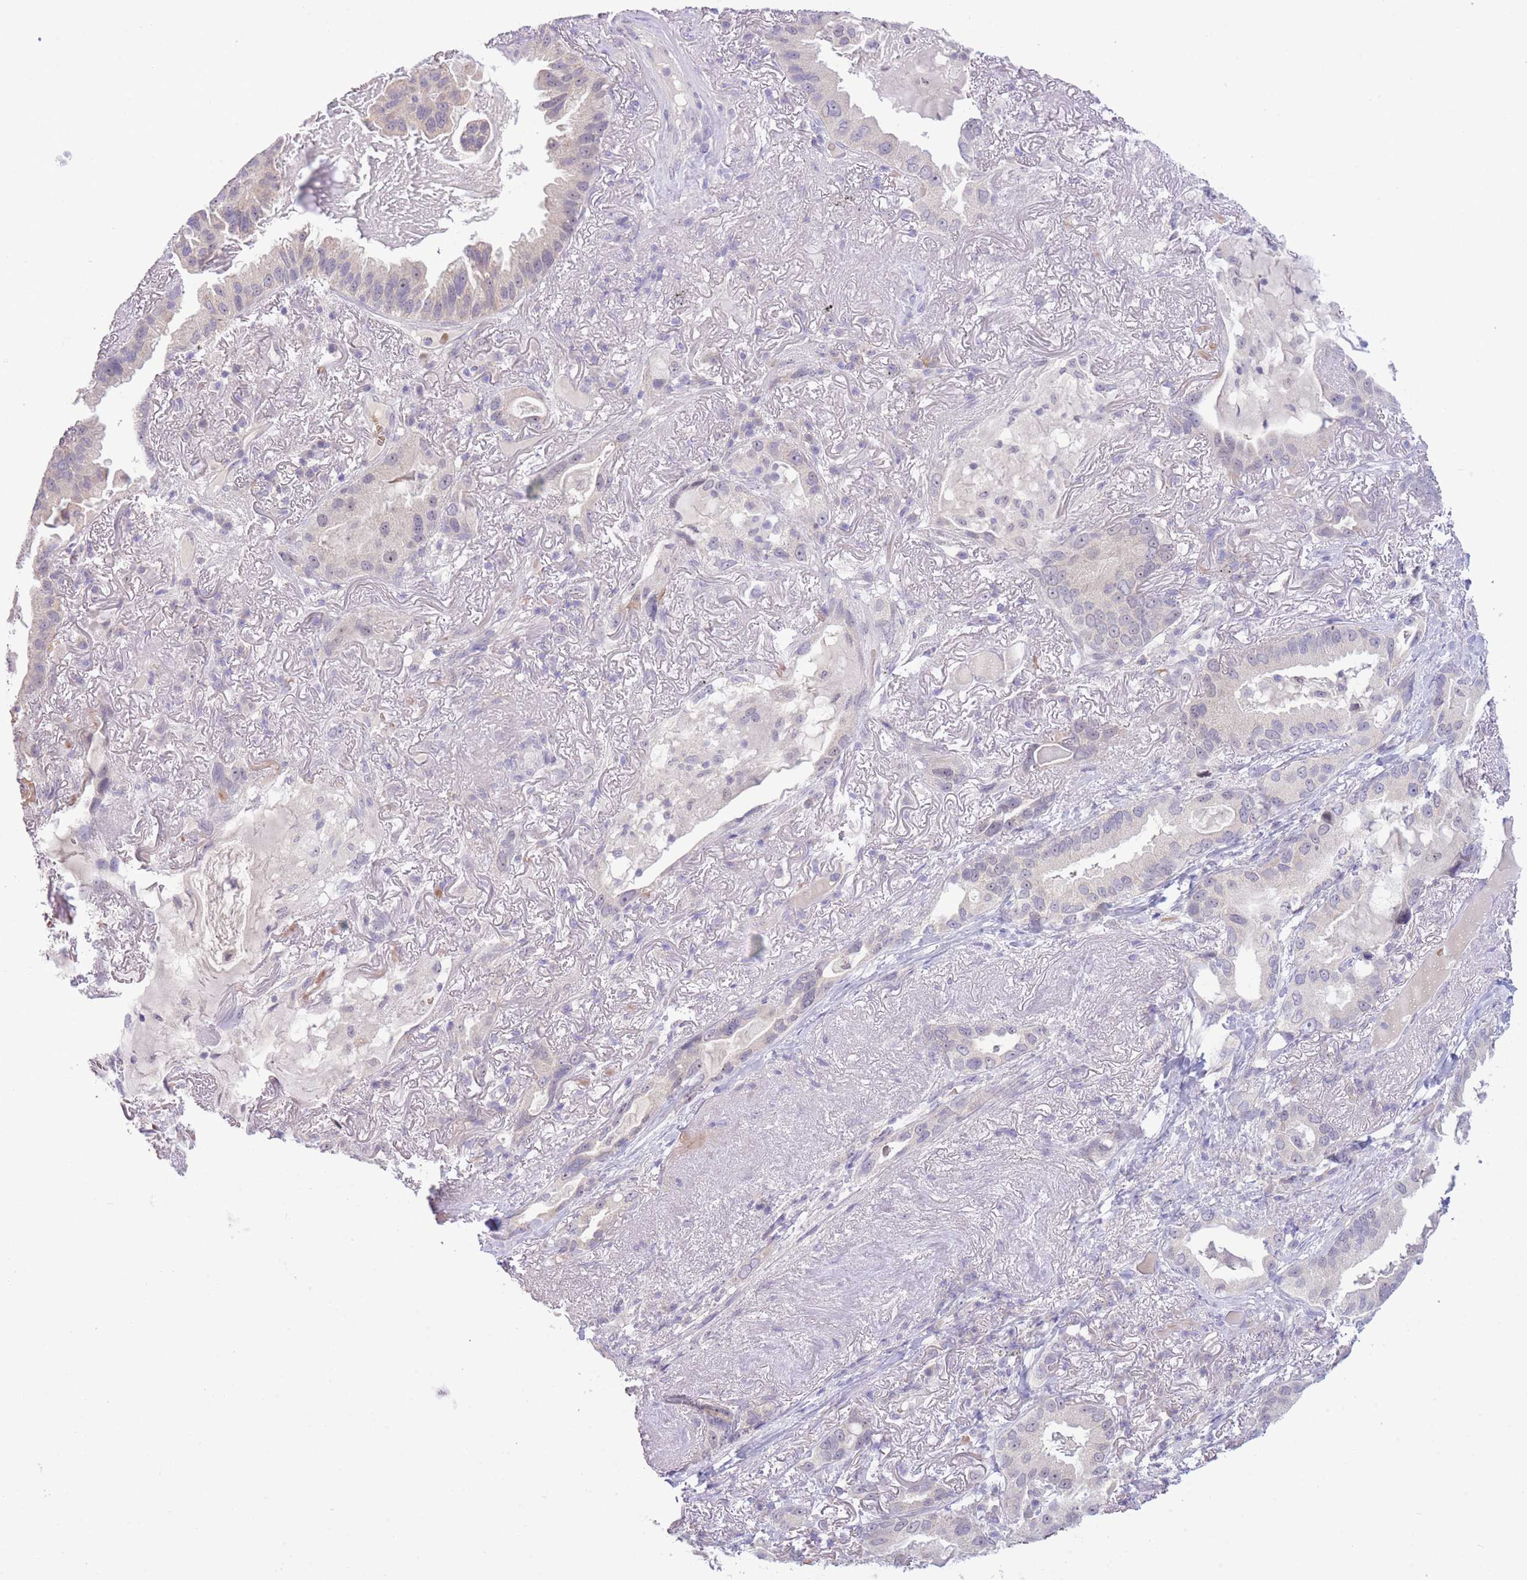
{"staining": {"intensity": "negative", "quantity": "none", "location": "none"}, "tissue": "lung cancer", "cell_type": "Tumor cells", "image_type": "cancer", "snomed": [{"axis": "morphology", "description": "Adenocarcinoma, NOS"}, {"axis": "topography", "description": "Lung"}], "caption": "IHC image of neoplastic tissue: human lung adenocarcinoma stained with DAB demonstrates no significant protein positivity in tumor cells.", "gene": "FBXO46", "patient": {"sex": "female", "age": 69}}